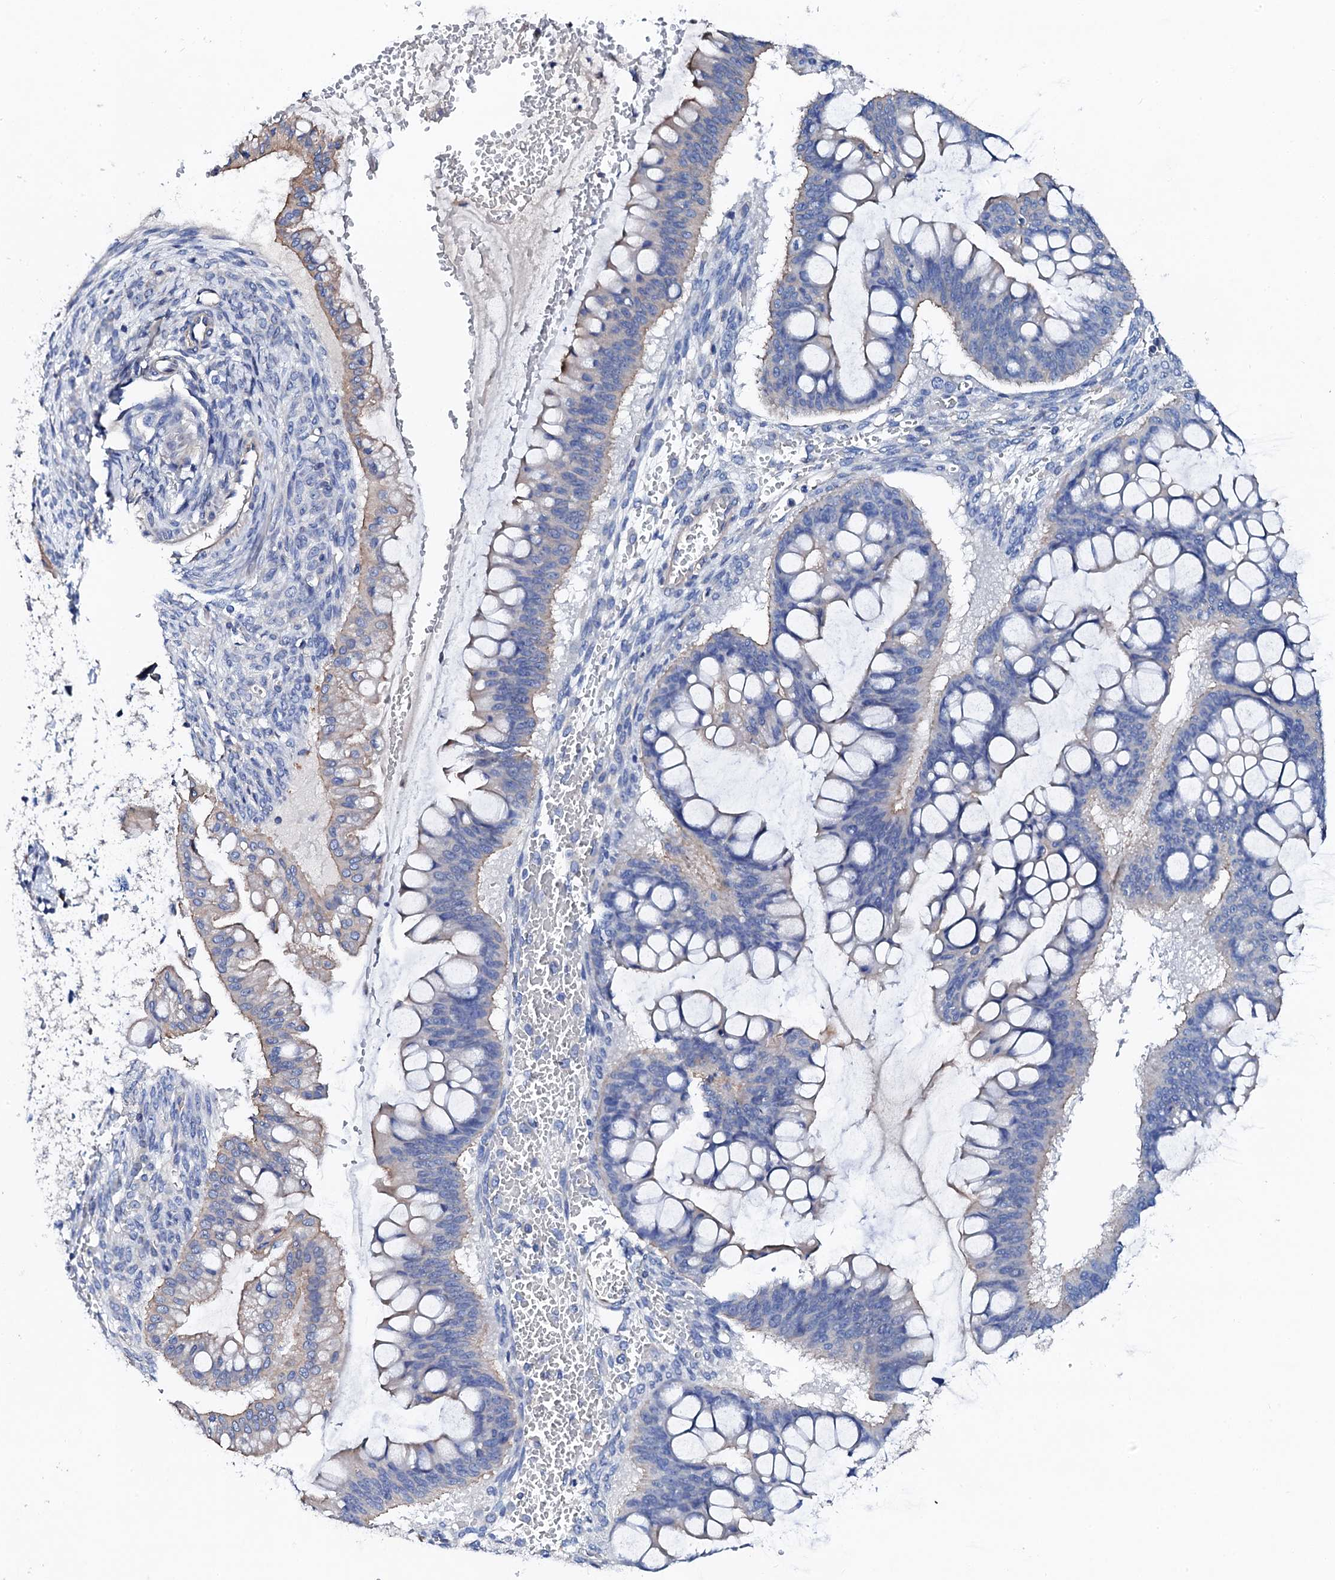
{"staining": {"intensity": "negative", "quantity": "none", "location": "none"}, "tissue": "ovarian cancer", "cell_type": "Tumor cells", "image_type": "cancer", "snomed": [{"axis": "morphology", "description": "Cystadenocarcinoma, mucinous, NOS"}, {"axis": "topography", "description": "Ovary"}], "caption": "This is a micrograph of immunohistochemistry staining of ovarian cancer (mucinous cystadenocarcinoma), which shows no staining in tumor cells.", "gene": "KLHL32", "patient": {"sex": "female", "age": 73}}